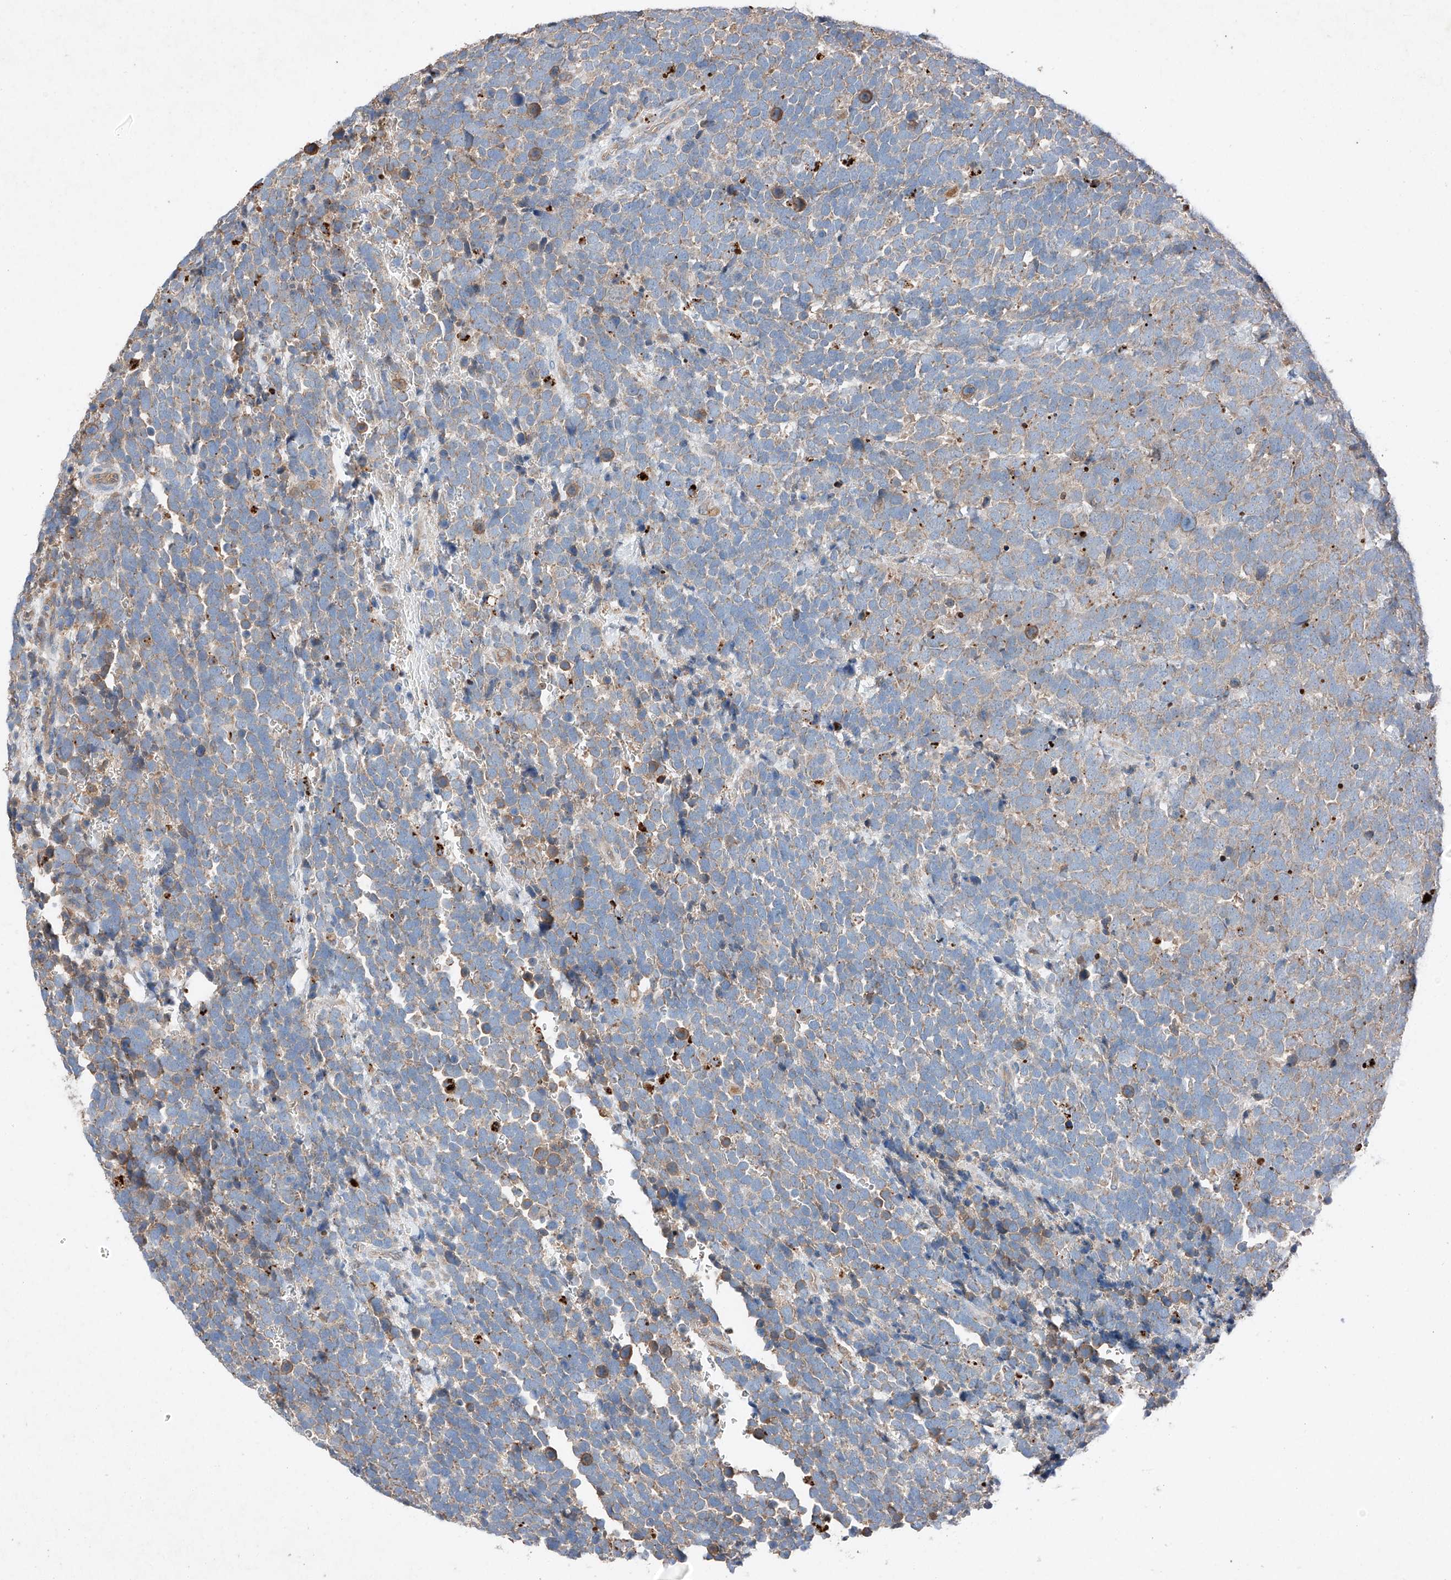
{"staining": {"intensity": "weak", "quantity": "25%-75%", "location": "cytoplasmic/membranous"}, "tissue": "urothelial cancer", "cell_type": "Tumor cells", "image_type": "cancer", "snomed": [{"axis": "morphology", "description": "Urothelial carcinoma, High grade"}, {"axis": "topography", "description": "Urinary bladder"}], "caption": "Urothelial cancer stained for a protein (brown) exhibits weak cytoplasmic/membranous positive staining in about 25%-75% of tumor cells.", "gene": "RUSC1", "patient": {"sex": "female", "age": 82}}